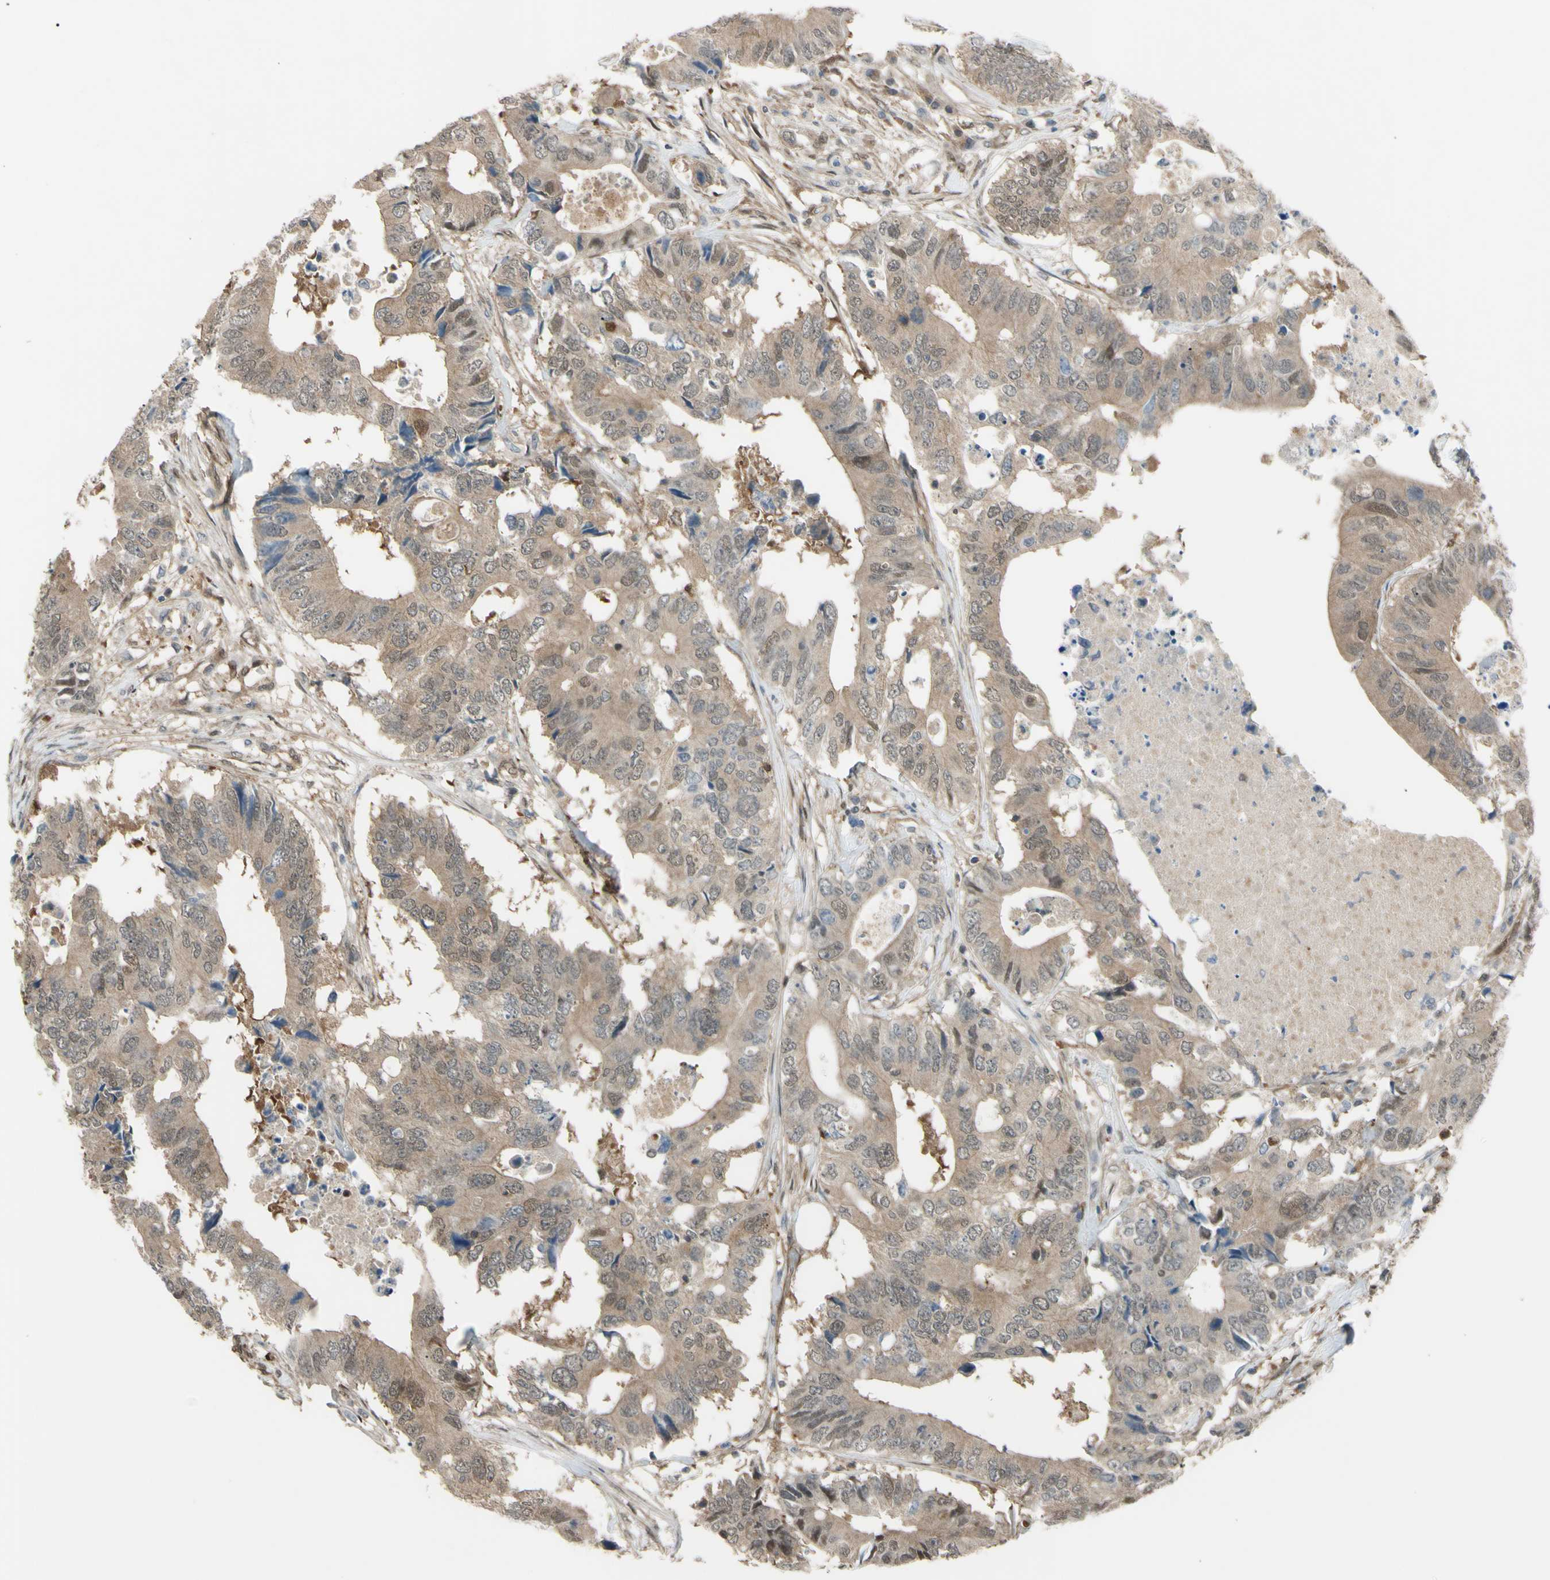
{"staining": {"intensity": "moderate", "quantity": ">75%", "location": "cytoplasmic/membranous"}, "tissue": "colorectal cancer", "cell_type": "Tumor cells", "image_type": "cancer", "snomed": [{"axis": "morphology", "description": "Adenocarcinoma, NOS"}, {"axis": "topography", "description": "Colon"}], "caption": "This is an image of immunohistochemistry (IHC) staining of adenocarcinoma (colorectal), which shows moderate expression in the cytoplasmic/membranous of tumor cells.", "gene": "YWHAQ", "patient": {"sex": "male", "age": 71}}